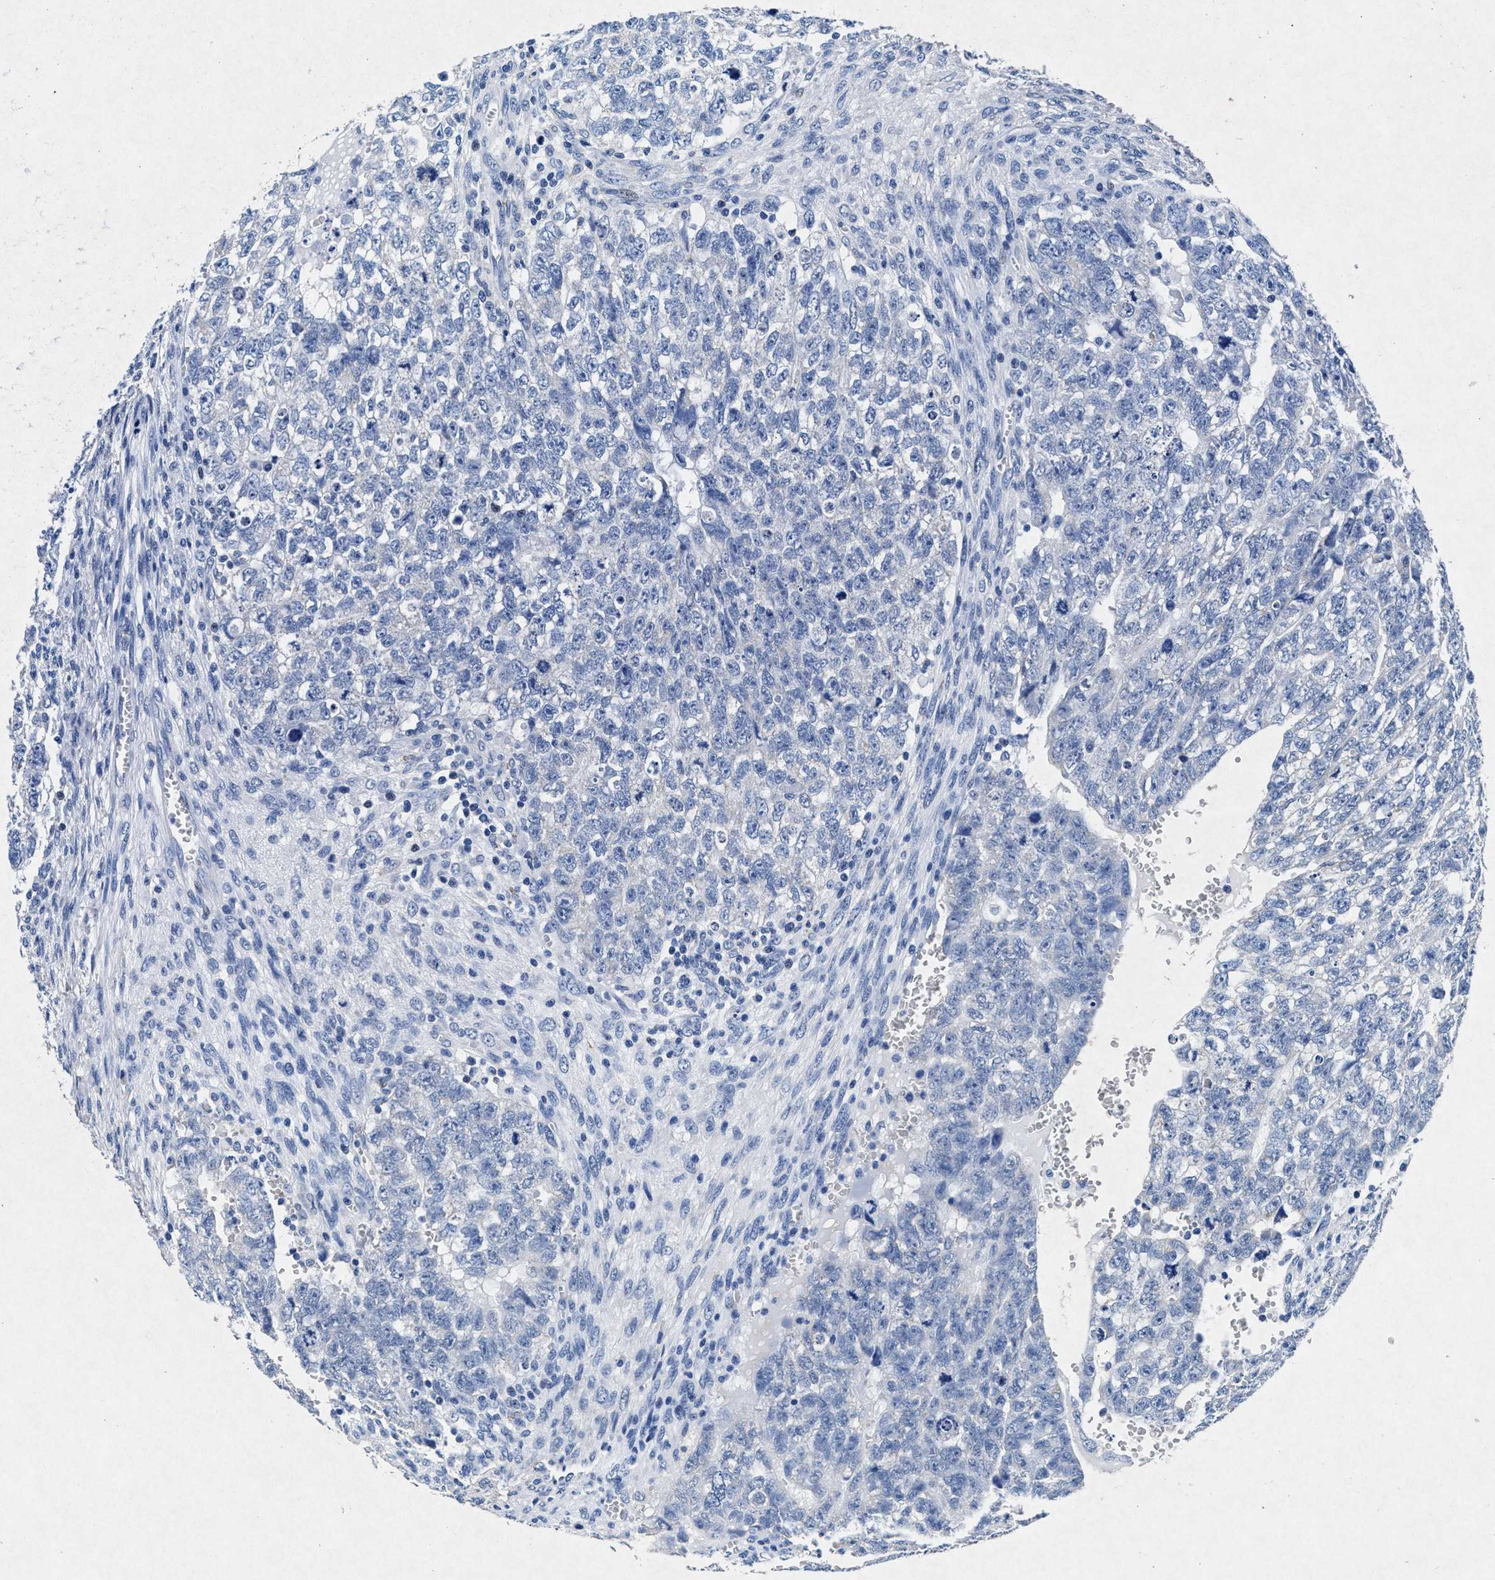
{"staining": {"intensity": "negative", "quantity": "none", "location": "none"}, "tissue": "testis cancer", "cell_type": "Tumor cells", "image_type": "cancer", "snomed": [{"axis": "morphology", "description": "Seminoma, NOS"}, {"axis": "morphology", "description": "Carcinoma, Embryonal, NOS"}, {"axis": "topography", "description": "Testis"}], "caption": "IHC micrograph of testis seminoma stained for a protein (brown), which reveals no expression in tumor cells.", "gene": "MAP6", "patient": {"sex": "male", "age": 38}}